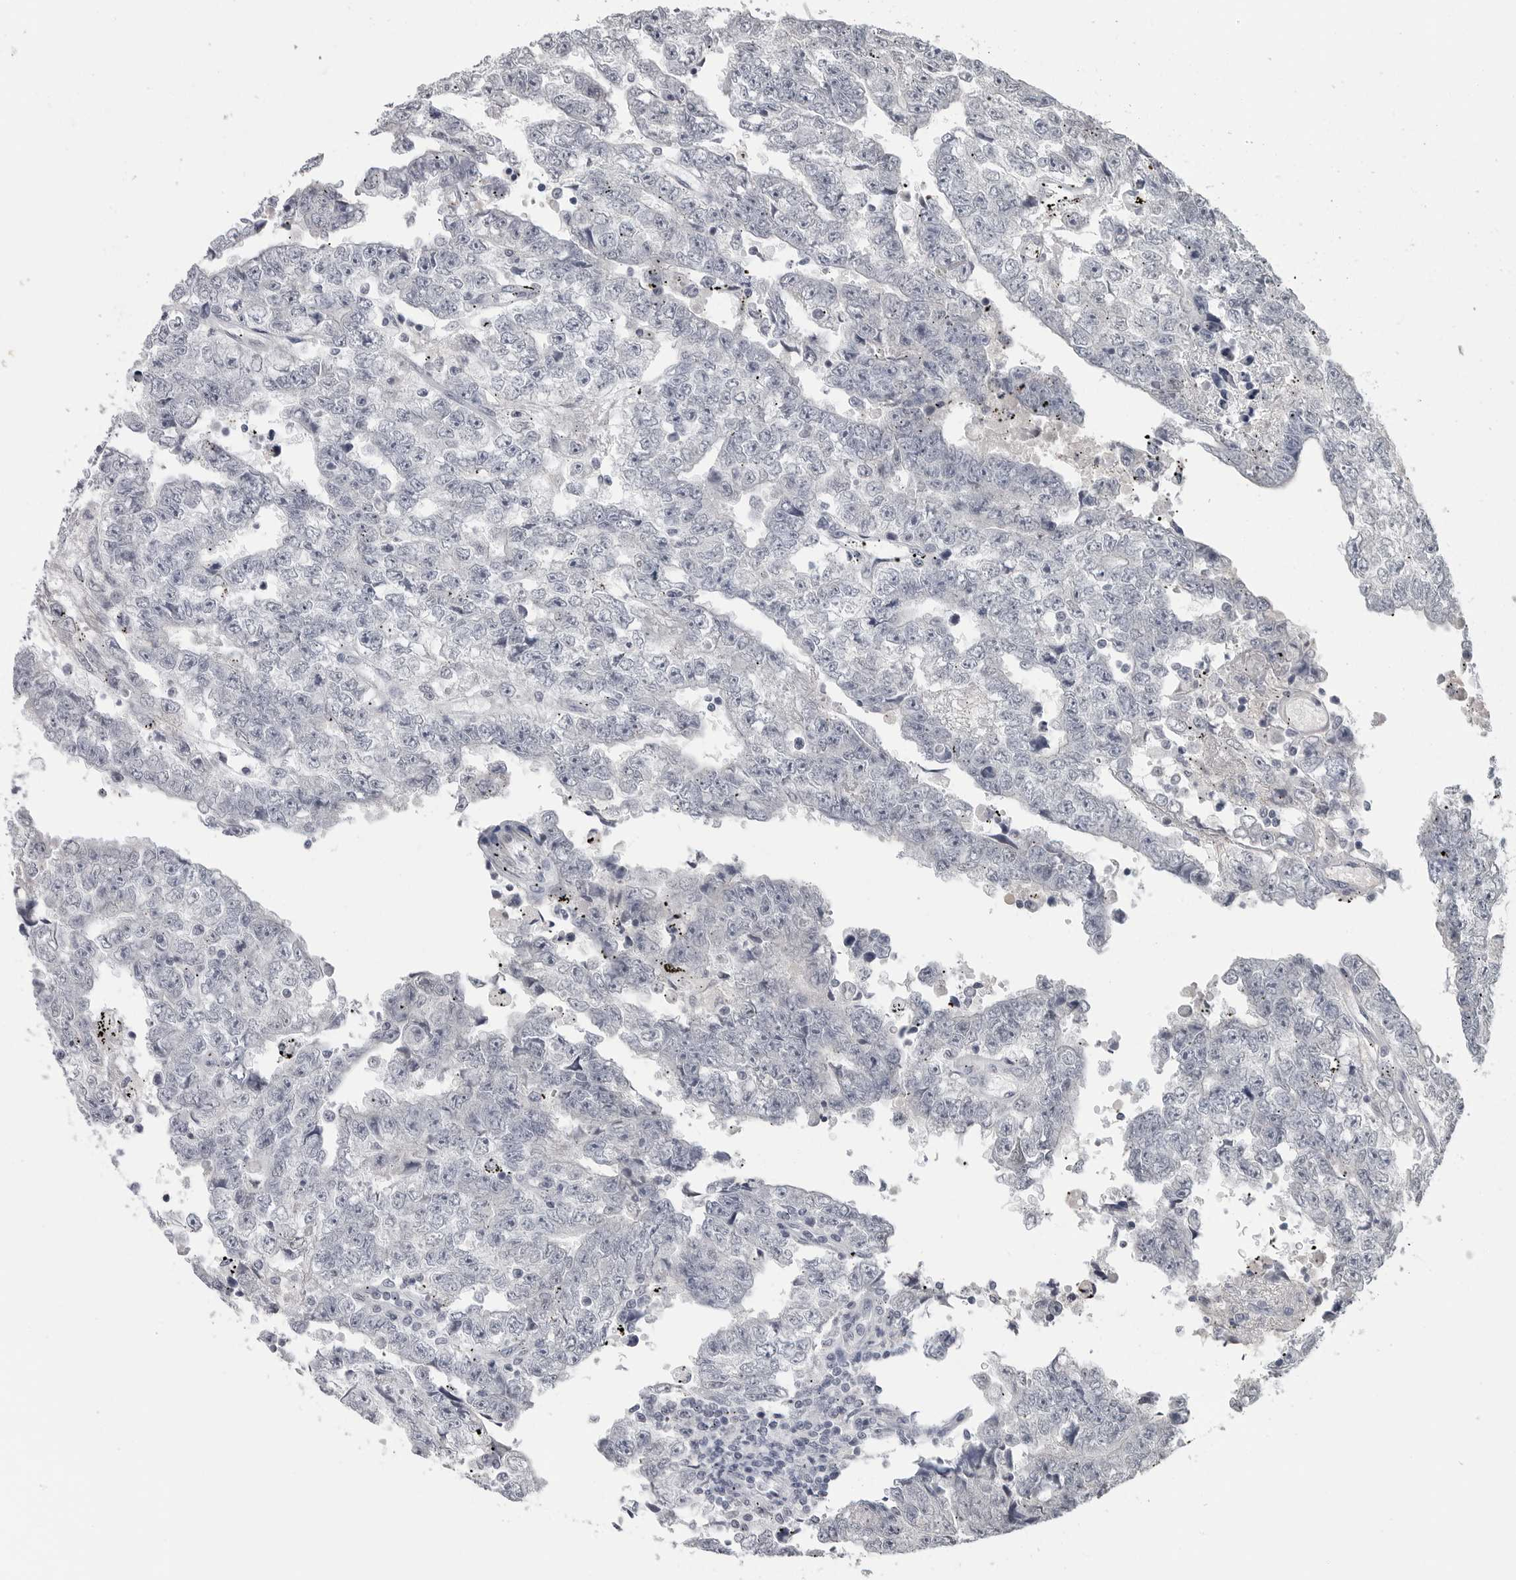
{"staining": {"intensity": "negative", "quantity": "none", "location": "none"}, "tissue": "testis cancer", "cell_type": "Tumor cells", "image_type": "cancer", "snomed": [{"axis": "morphology", "description": "Carcinoma, Embryonal, NOS"}, {"axis": "topography", "description": "Testis"}], "caption": "Tumor cells are negative for protein expression in human testis cancer.", "gene": "AMPD1", "patient": {"sex": "male", "age": 25}}